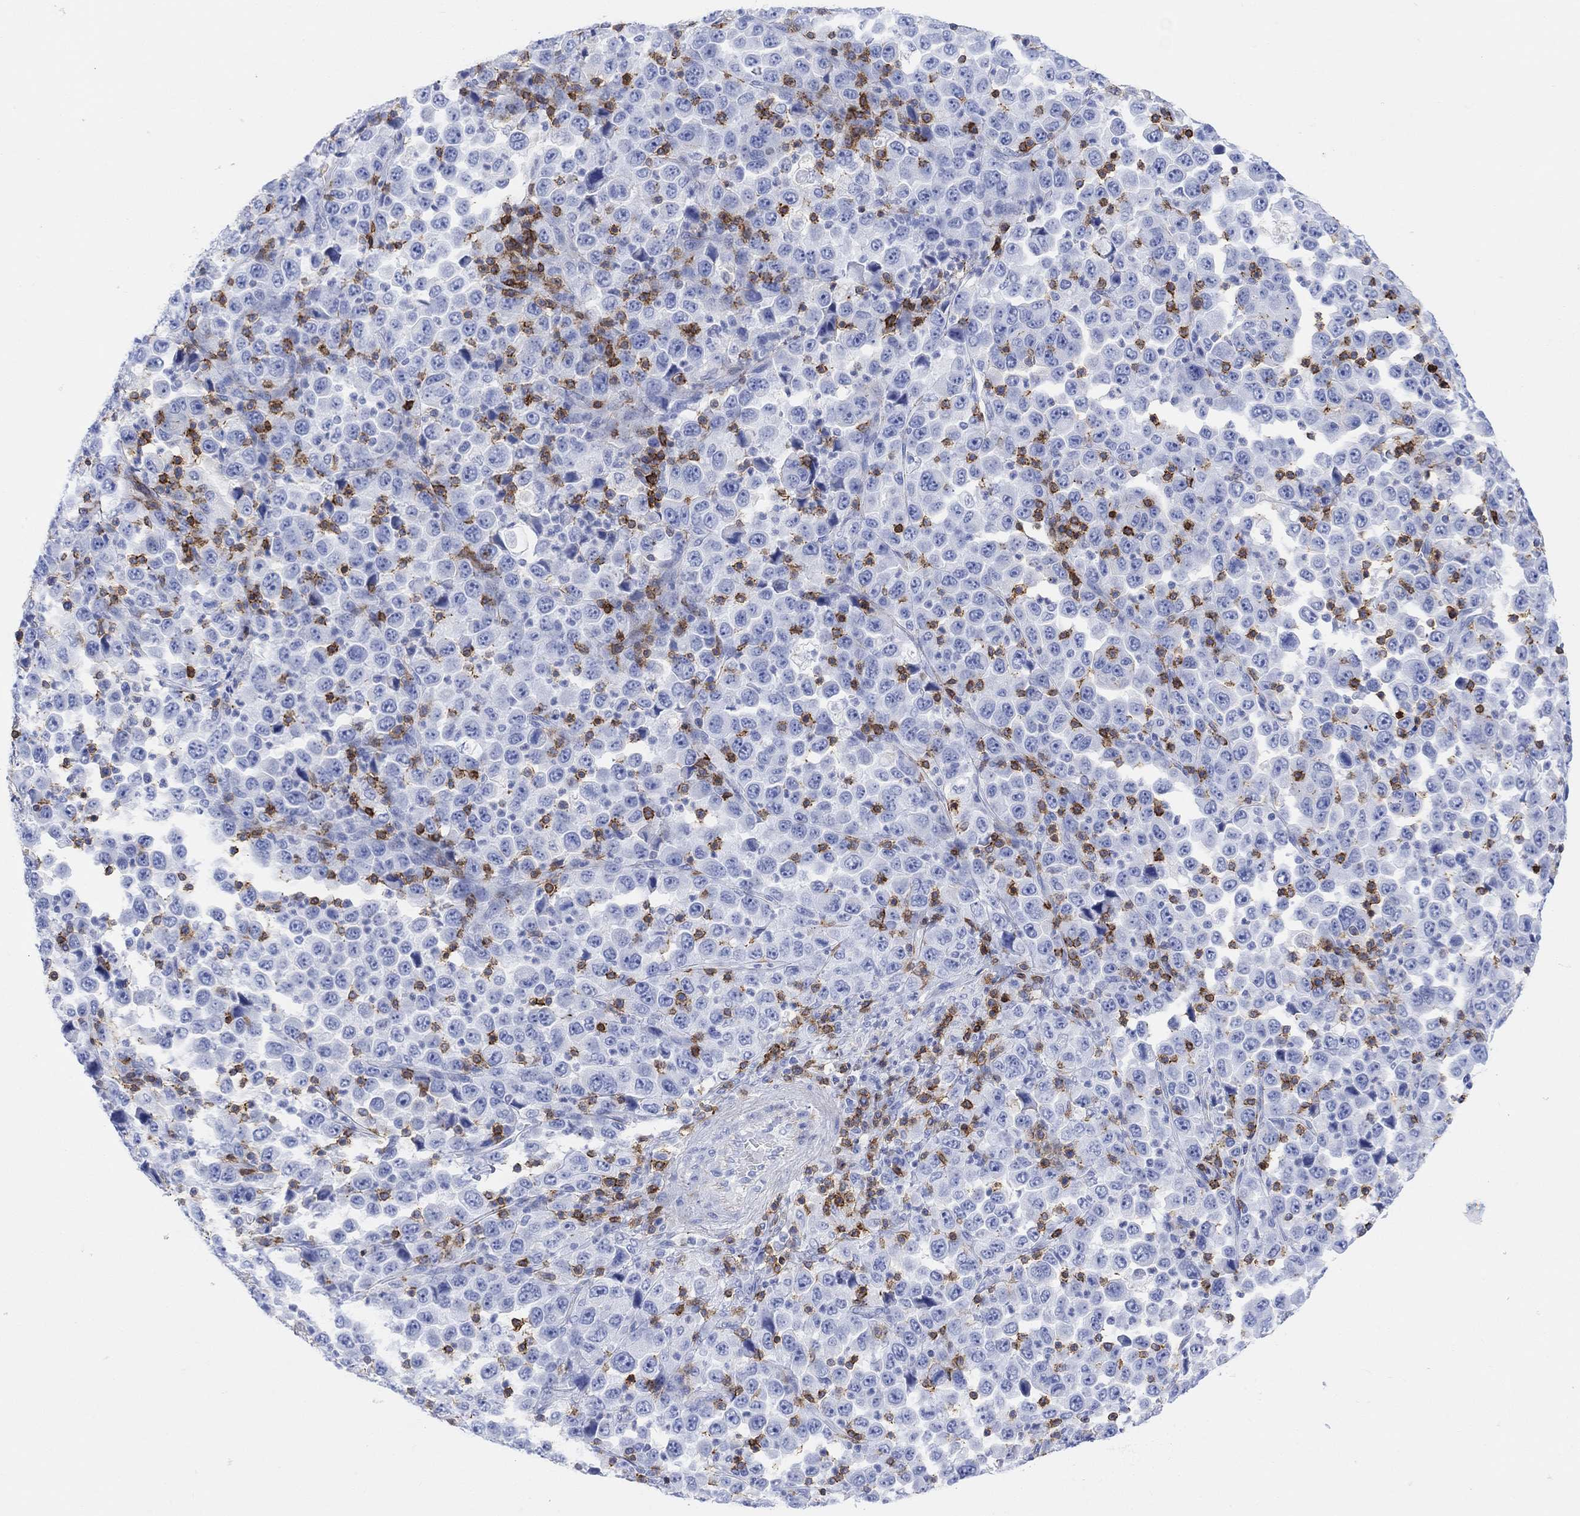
{"staining": {"intensity": "negative", "quantity": "none", "location": "none"}, "tissue": "stomach cancer", "cell_type": "Tumor cells", "image_type": "cancer", "snomed": [{"axis": "morphology", "description": "Normal tissue, NOS"}, {"axis": "morphology", "description": "Adenocarcinoma, NOS"}, {"axis": "topography", "description": "Stomach, upper"}, {"axis": "topography", "description": "Stomach"}], "caption": "Immunohistochemistry (IHC) of human adenocarcinoma (stomach) demonstrates no staining in tumor cells.", "gene": "GPR65", "patient": {"sex": "male", "age": 59}}